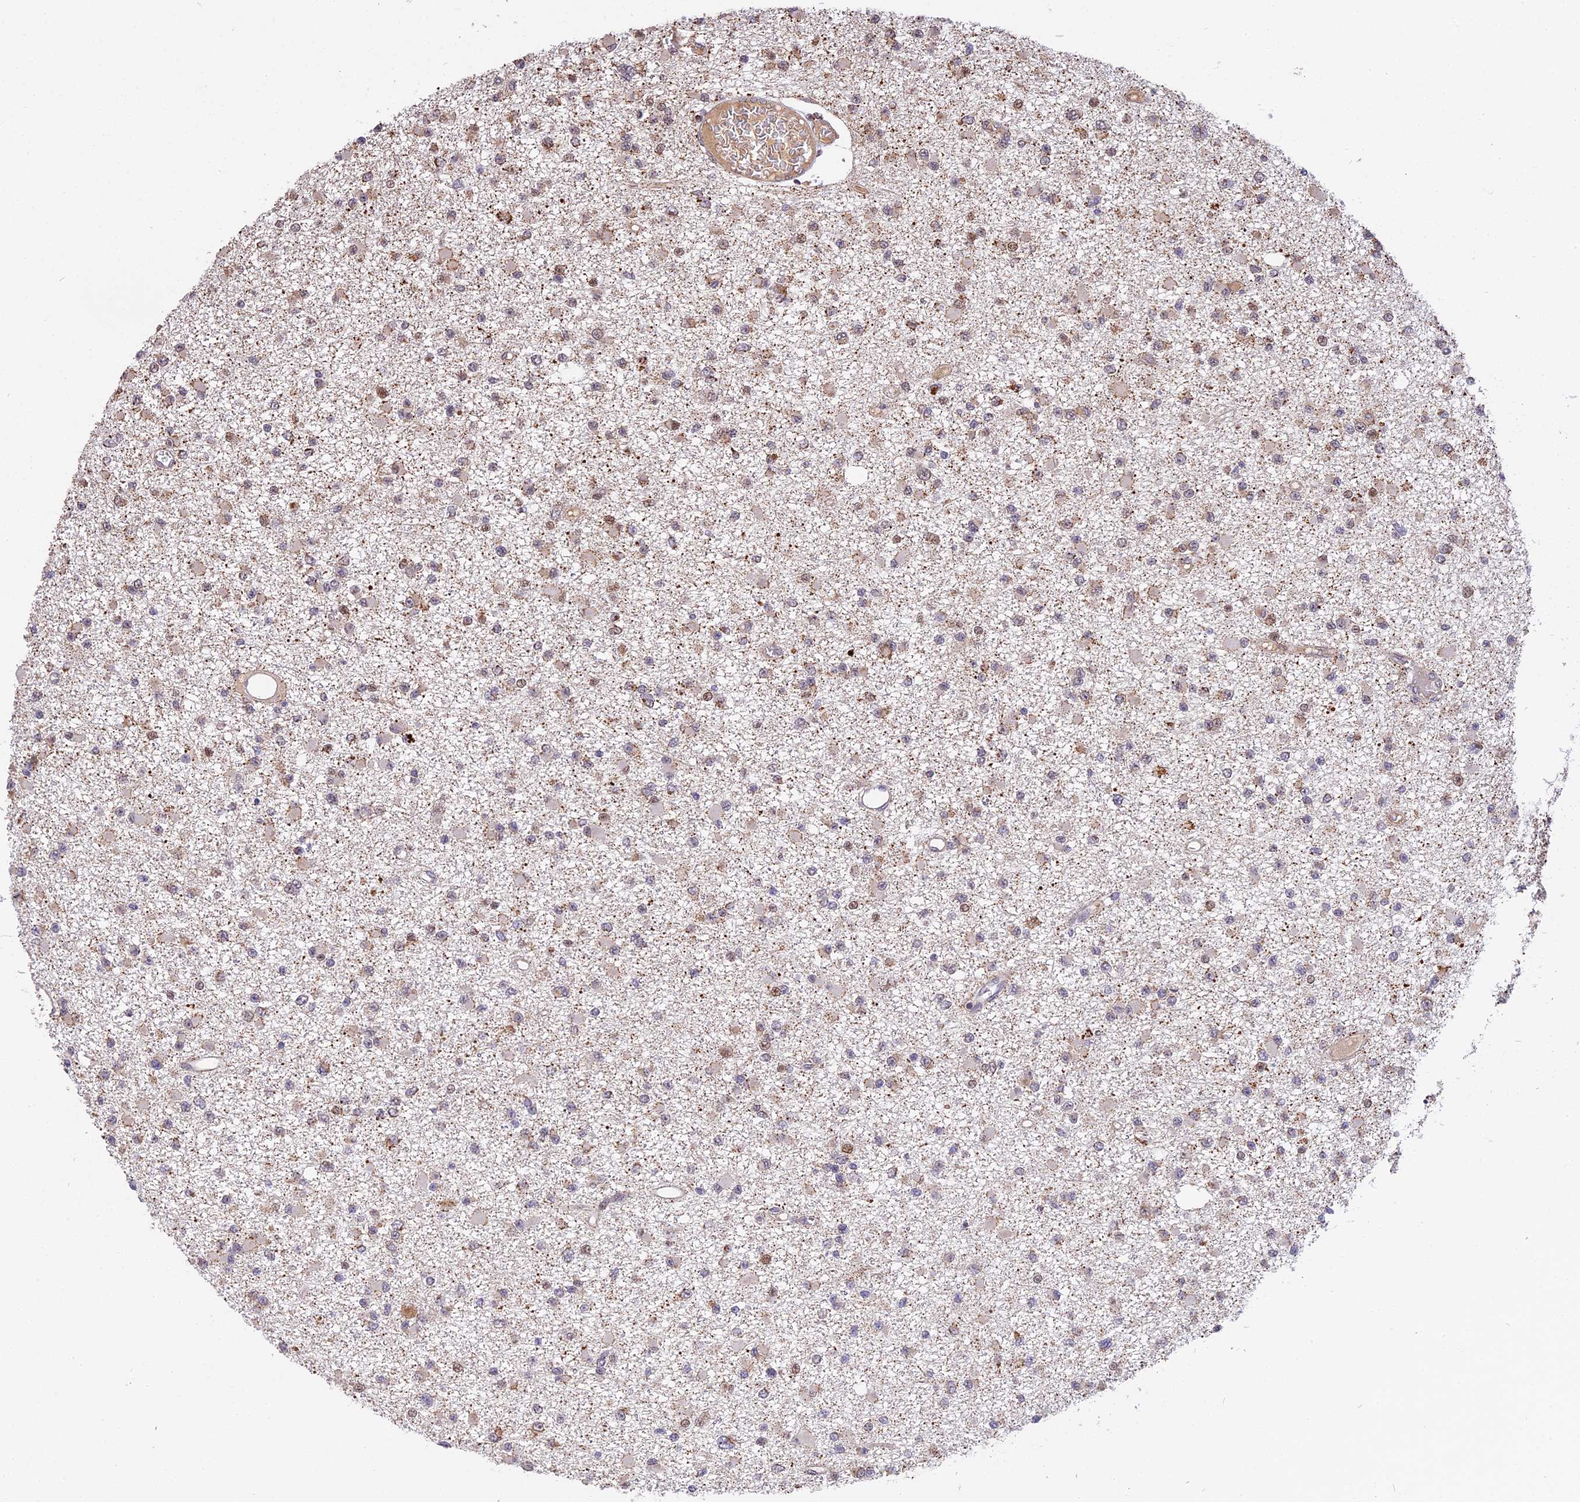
{"staining": {"intensity": "moderate", "quantity": "<25%", "location": "cytoplasmic/membranous"}, "tissue": "glioma", "cell_type": "Tumor cells", "image_type": "cancer", "snomed": [{"axis": "morphology", "description": "Glioma, malignant, Low grade"}, {"axis": "topography", "description": "Brain"}], "caption": "Protein analysis of low-grade glioma (malignant) tissue exhibits moderate cytoplasmic/membranous positivity in about <25% of tumor cells.", "gene": "RERGL", "patient": {"sex": "female", "age": 22}}